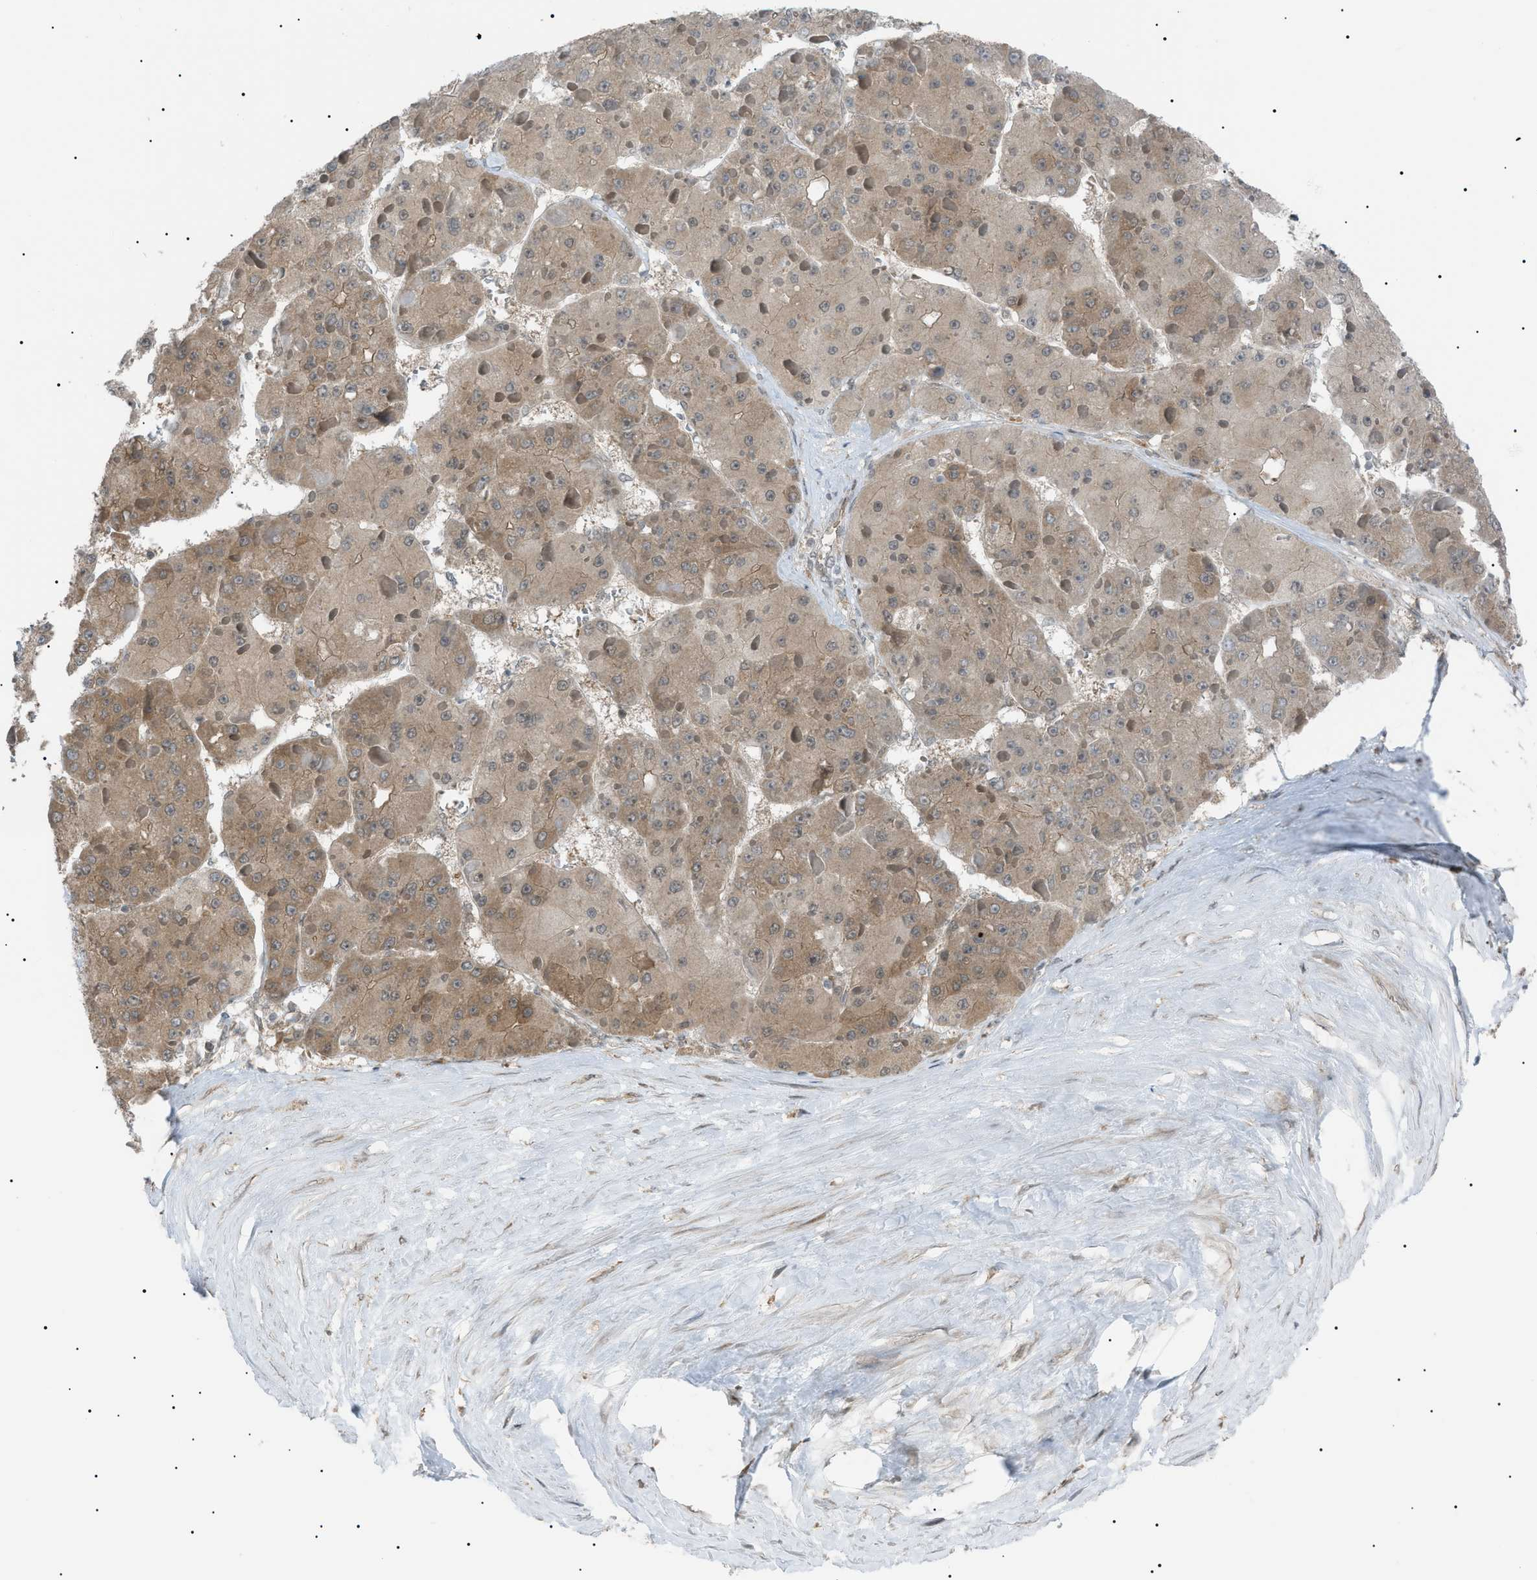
{"staining": {"intensity": "weak", "quantity": ">75%", "location": "cytoplasmic/membranous"}, "tissue": "liver cancer", "cell_type": "Tumor cells", "image_type": "cancer", "snomed": [{"axis": "morphology", "description": "Carcinoma, Hepatocellular, NOS"}, {"axis": "topography", "description": "Liver"}], "caption": "Immunohistochemical staining of liver hepatocellular carcinoma displays low levels of weak cytoplasmic/membranous positivity in approximately >75% of tumor cells.", "gene": "LPIN2", "patient": {"sex": "female", "age": 73}}